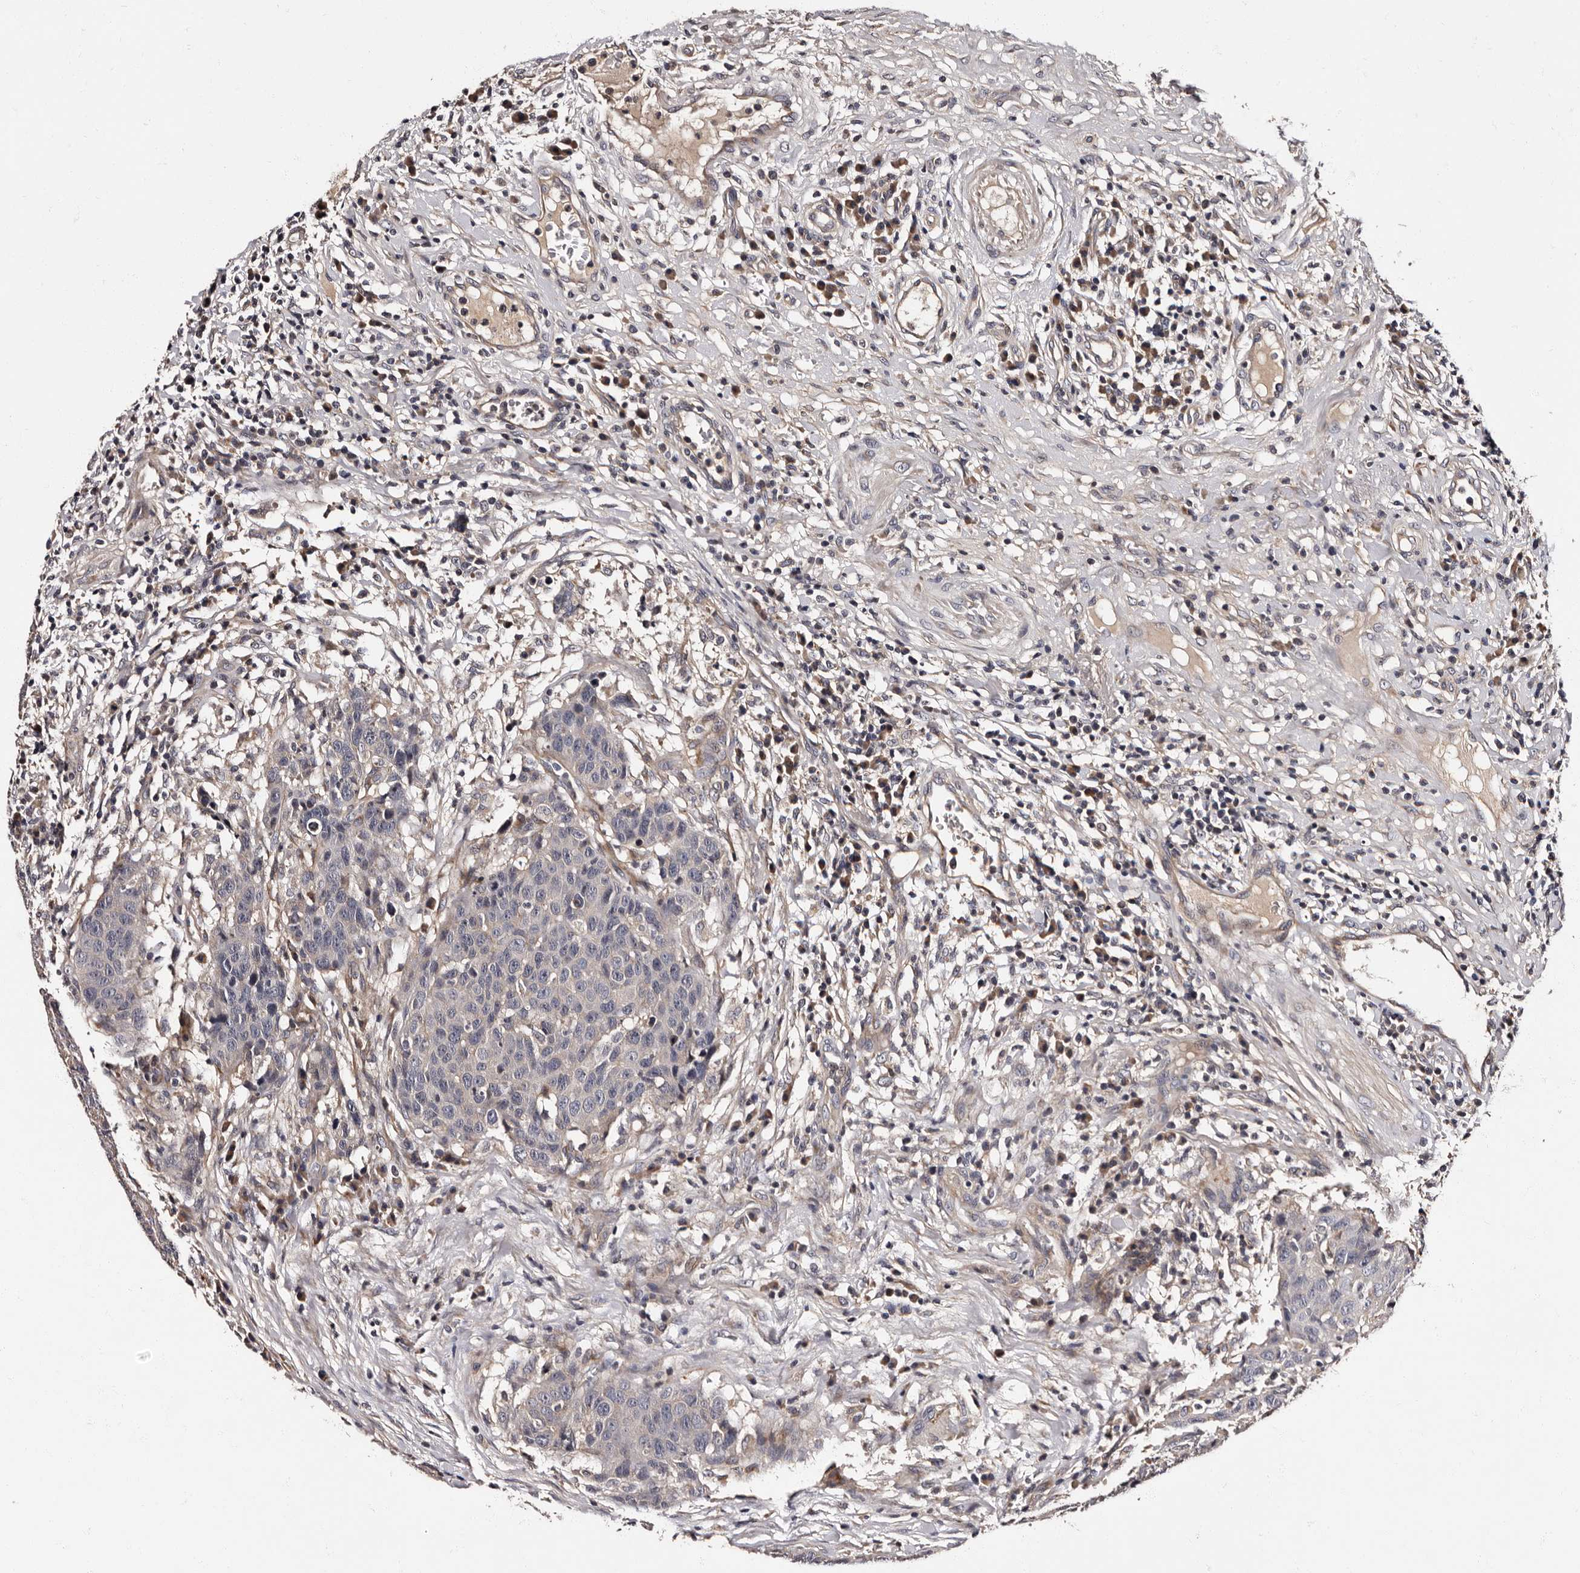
{"staining": {"intensity": "negative", "quantity": "none", "location": "none"}, "tissue": "head and neck cancer", "cell_type": "Tumor cells", "image_type": "cancer", "snomed": [{"axis": "morphology", "description": "Squamous cell carcinoma, NOS"}, {"axis": "topography", "description": "Head-Neck"}], "caption": "This histopathology image is of head and neck squamous cell carcinoma stained with IHC to label a protein in brown with the nuclei are counter-stained blue. There is no positivity in tumor cells.", "gene": "ADCK5", "patient": {"sex": "male", "age": 66}}